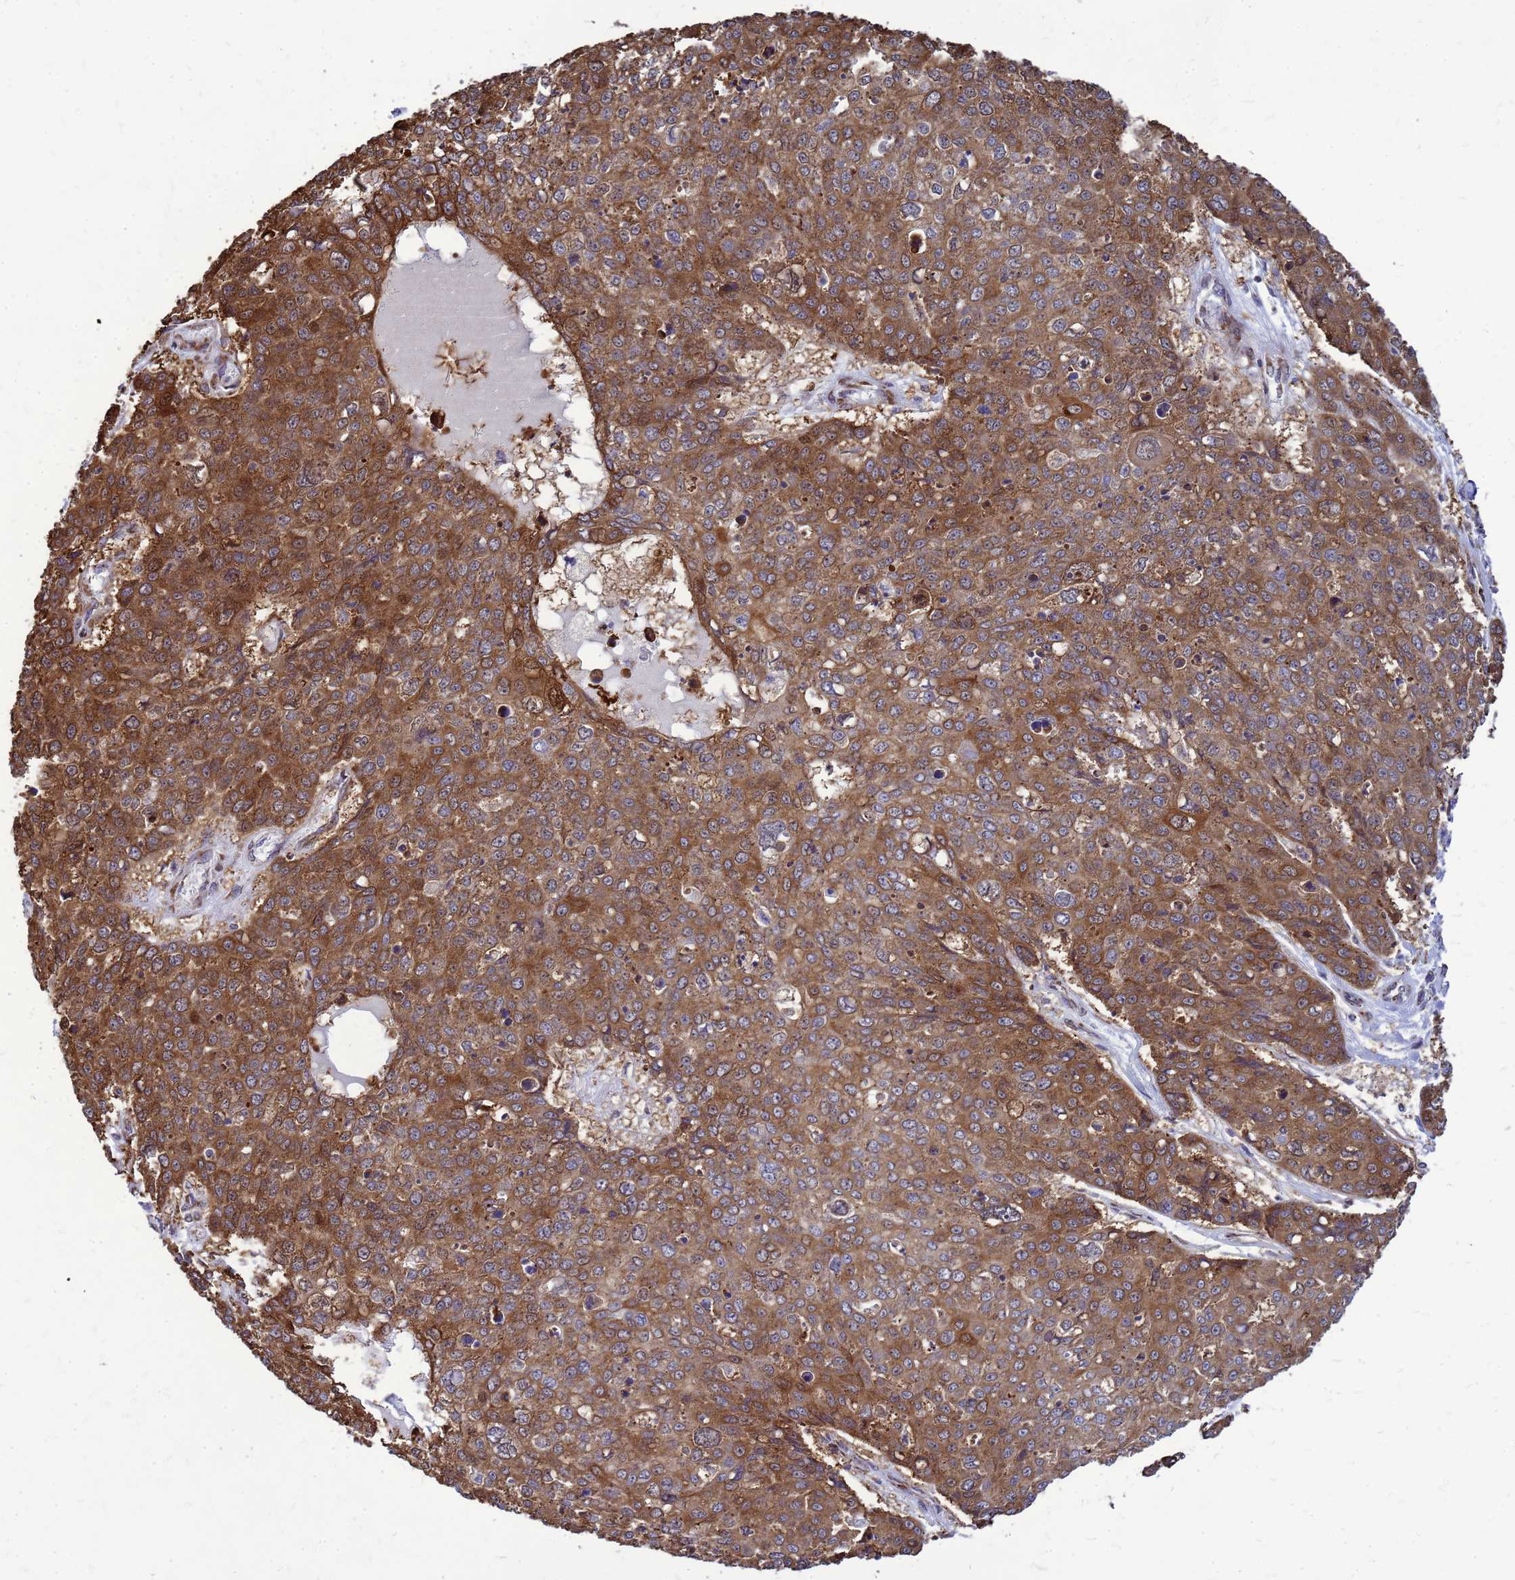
{"staining": {"intensity": "strong", "quantity": ">75%", "location": "cytoplasmic/membranous"}, "tissue": "skin cancer", "cell_type": "Tumor cells", "image_type": "cancer", "snomed": [{"axis": "morphology", "description": "Squamous cell carcinoma, NOS"}, {"axis": "topography", "description": "Skin"}], "caption": "Immunohistochemistry (IHC) of skin squamous cell carcinoma reveals high levels of strong cytoplasmic/membranous expression in approximately >75% of tumor cells.", "gene": "FSTL4", "patient": {"sex": "male", "age": 71}}